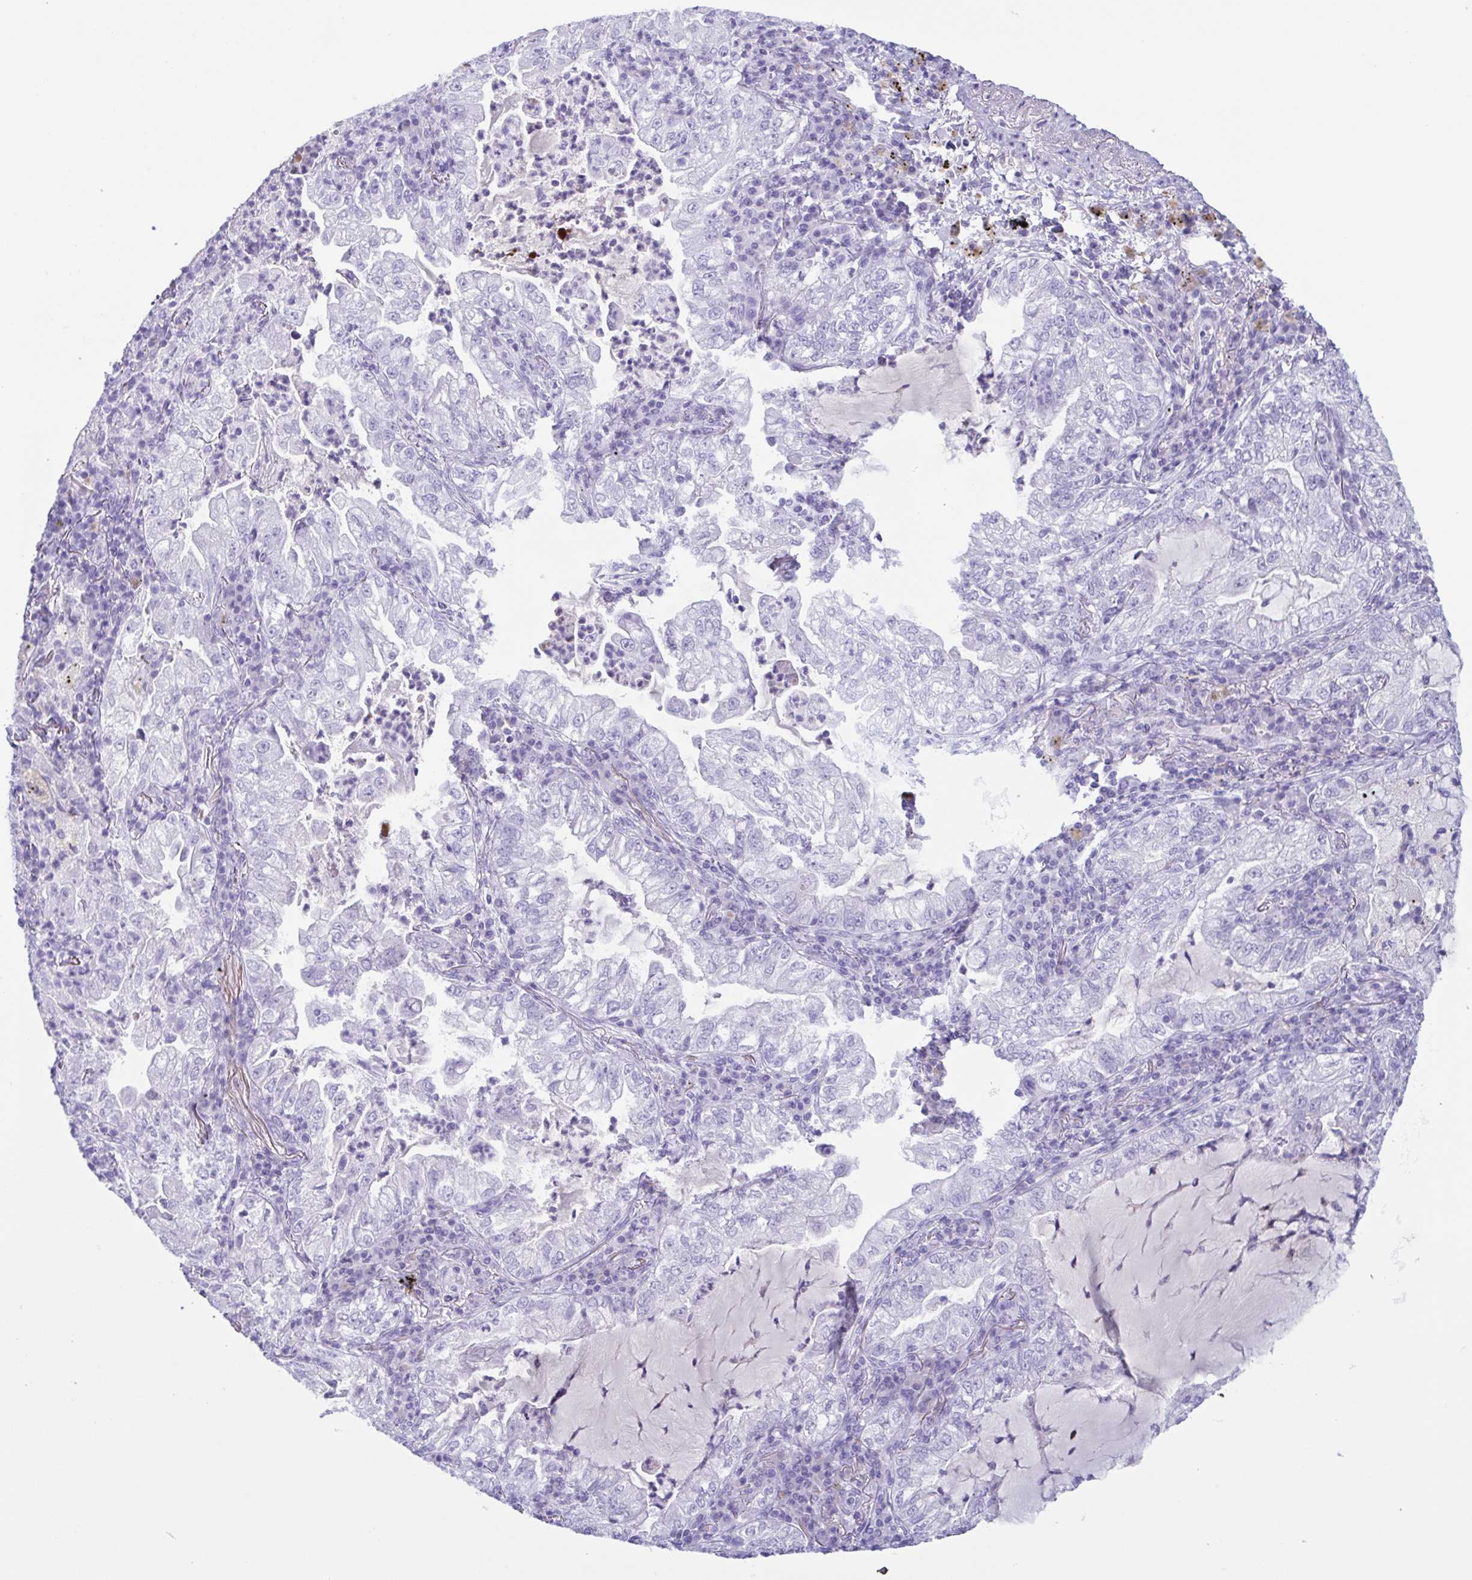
{"staining": {"intensity": "negative", "quantity": "none", "location": "none"}, "tissue": "lung cancer", "cell_type": "Tumor cells", "image_type": "cancer", "snomed": [{"axis": "morphology", "description": "Adenocarcinoma, NOS"}, {"axis": "topography", "description": "Lung"}], "caption": "Lung cancer (adenocarcinoma) stained for a protein using immunohistochemistry (IHC) shows no positivity tumor cells.", "gene": "LTF", "patient": {"sex": "female", "age": 73}}